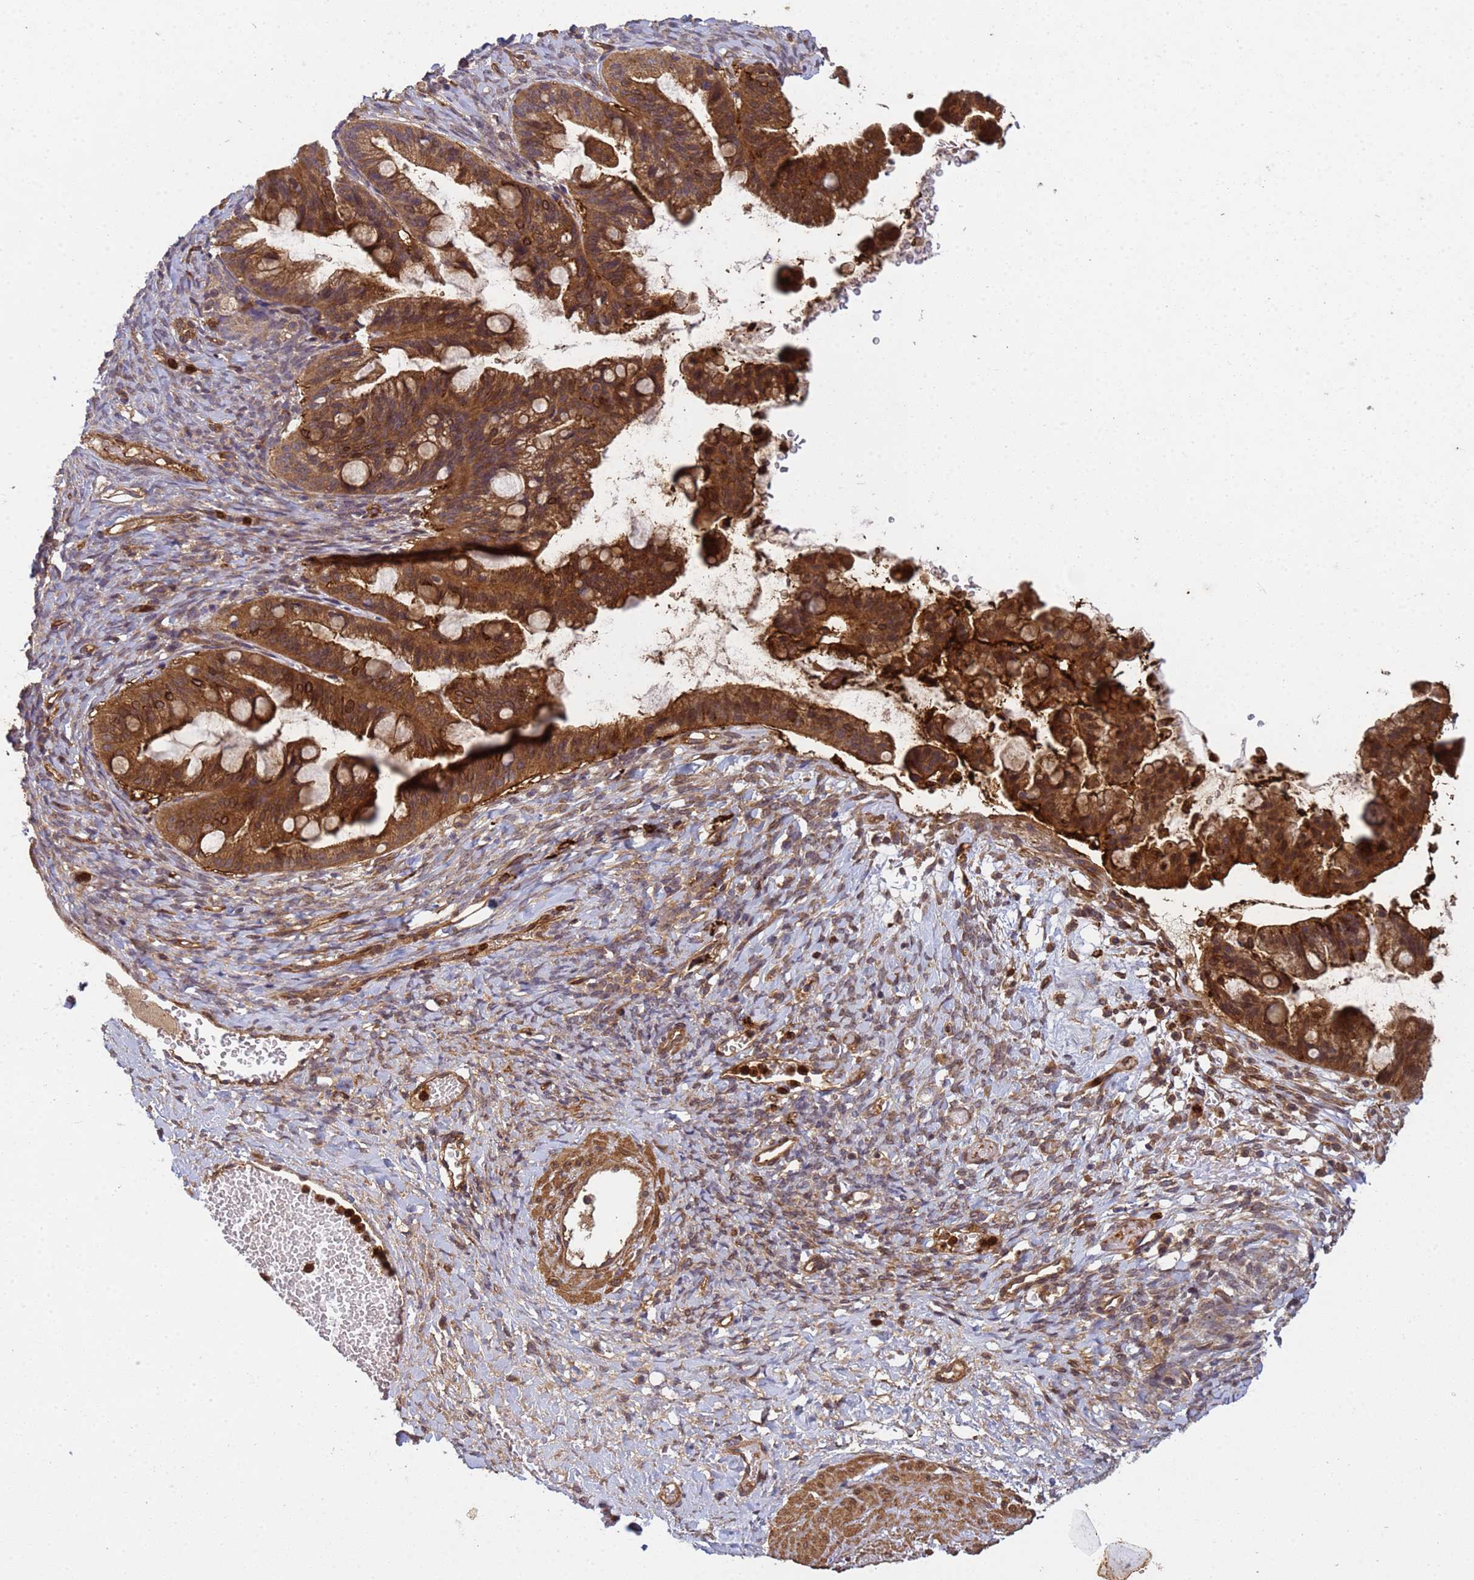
{"staining": {"intensity": "moderate", "quantity": ">75%", "location": "cytoplasmic/membranous"}, "tissue": "ovarian cancer", "cell_type": "Tumor cells", "image_type": "cancer", "snomed": [{"axis": "morphology", "description": "Cystadenocarcinoma, mucinous, NOS"}, {"axis": "topography", "description": "Ovary"}], "caption": "Approximately >75% of tumor cells in ovarian mucinous cystadenocarcinoma display moderate cytoplasmic/membranous protein expression as visualized by brown immunohistochemical staining.", "gene": "C8orf34", "patient": {"sex": "female", "age": 73}}